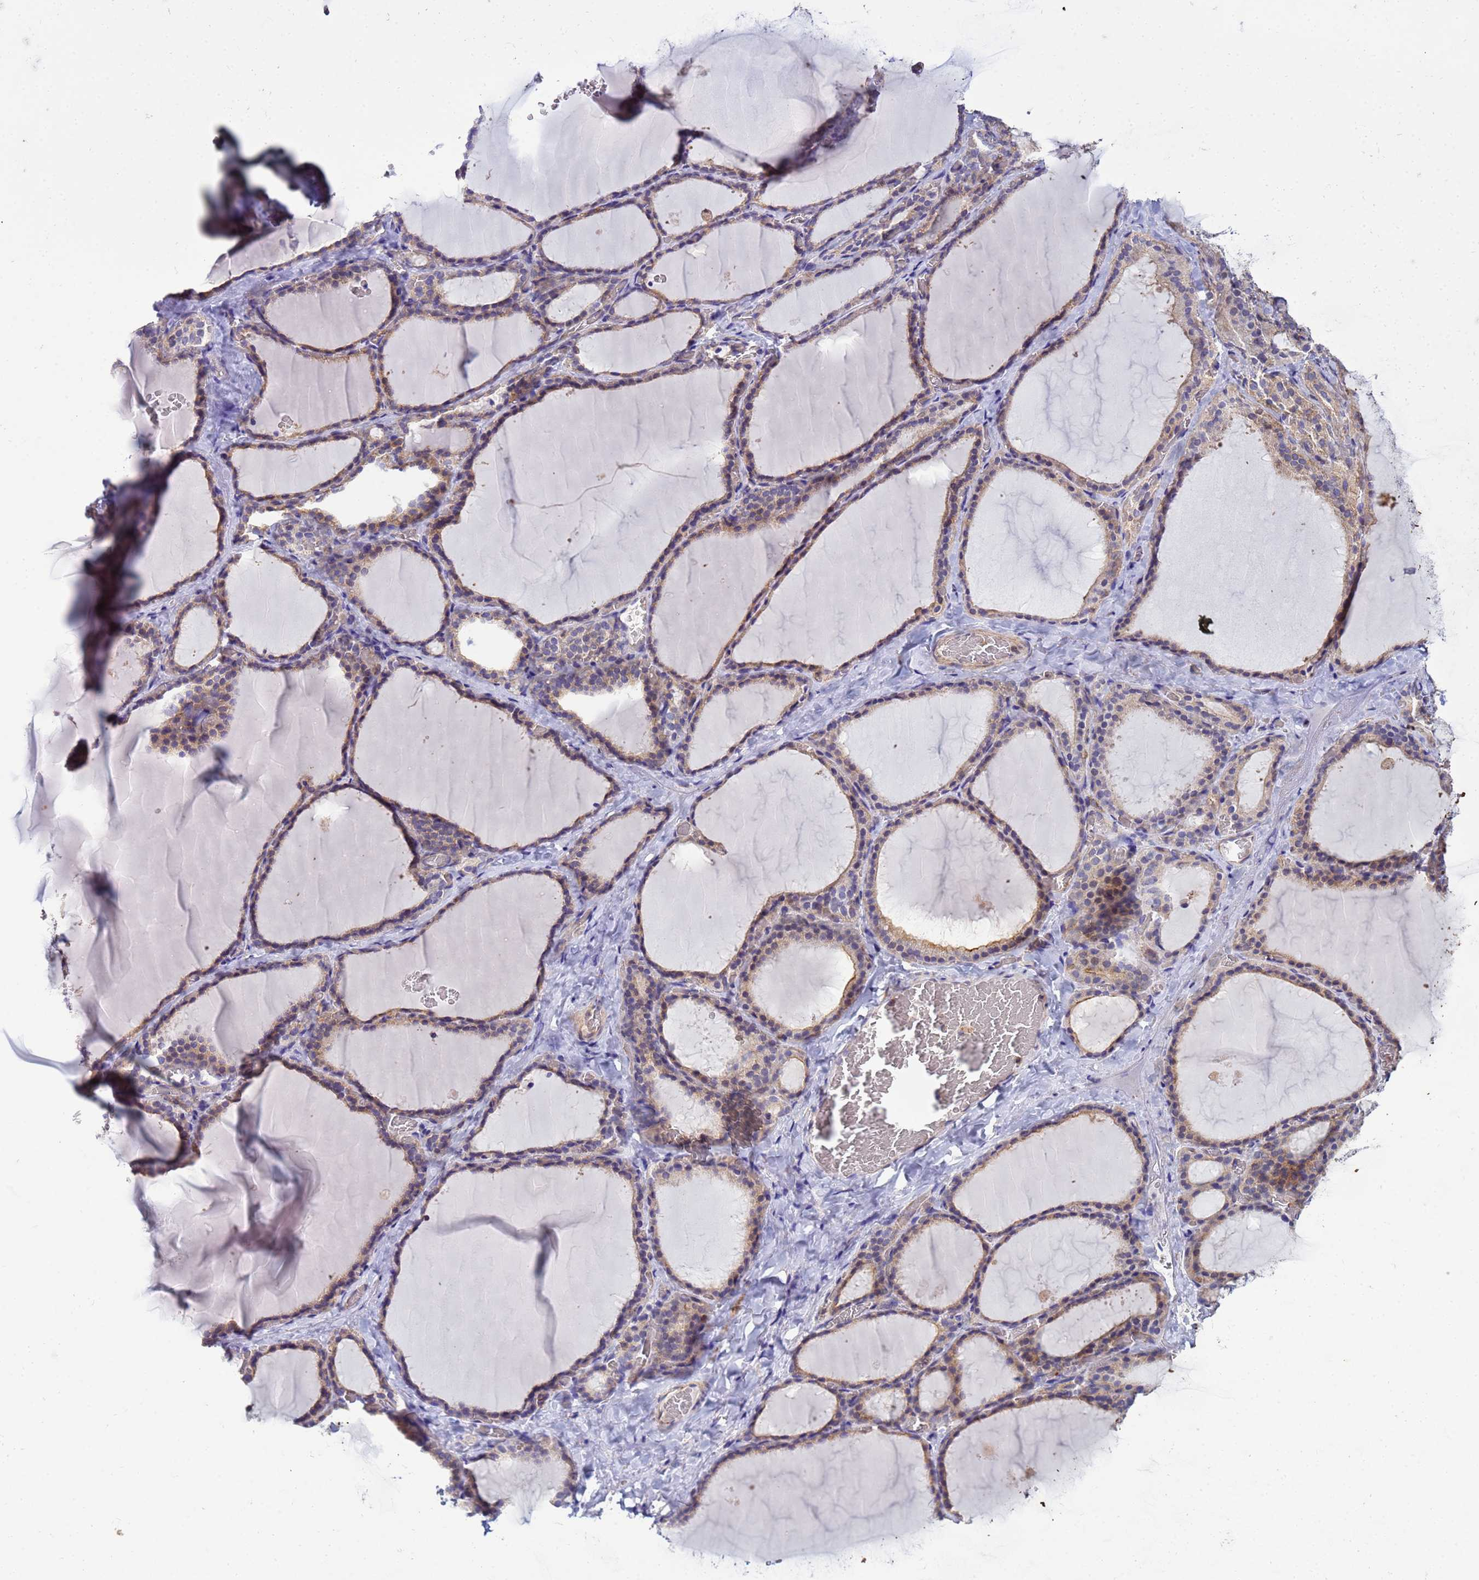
{"staining": {"intensity": "moderate", "quantity": "25%-75%", "location": "cytoplasmic/membranous"}, "tissue": "thyroid gland", "cell_type": "Glandular cells", "image_type": "normal", "snomed": [{"axis": "morphology", "description": "Normal tissue, NOS"}, {"axis": "topography", "description": "Thyroid gland"}], "caption": "The photomicrograph shows a brown stain indicating the presence of a protein in the cytoplasmic/membranous of glandular cells in thyroid gland.", "gene": "CDC34", "patient": {"sex": "female", "age": 39}}